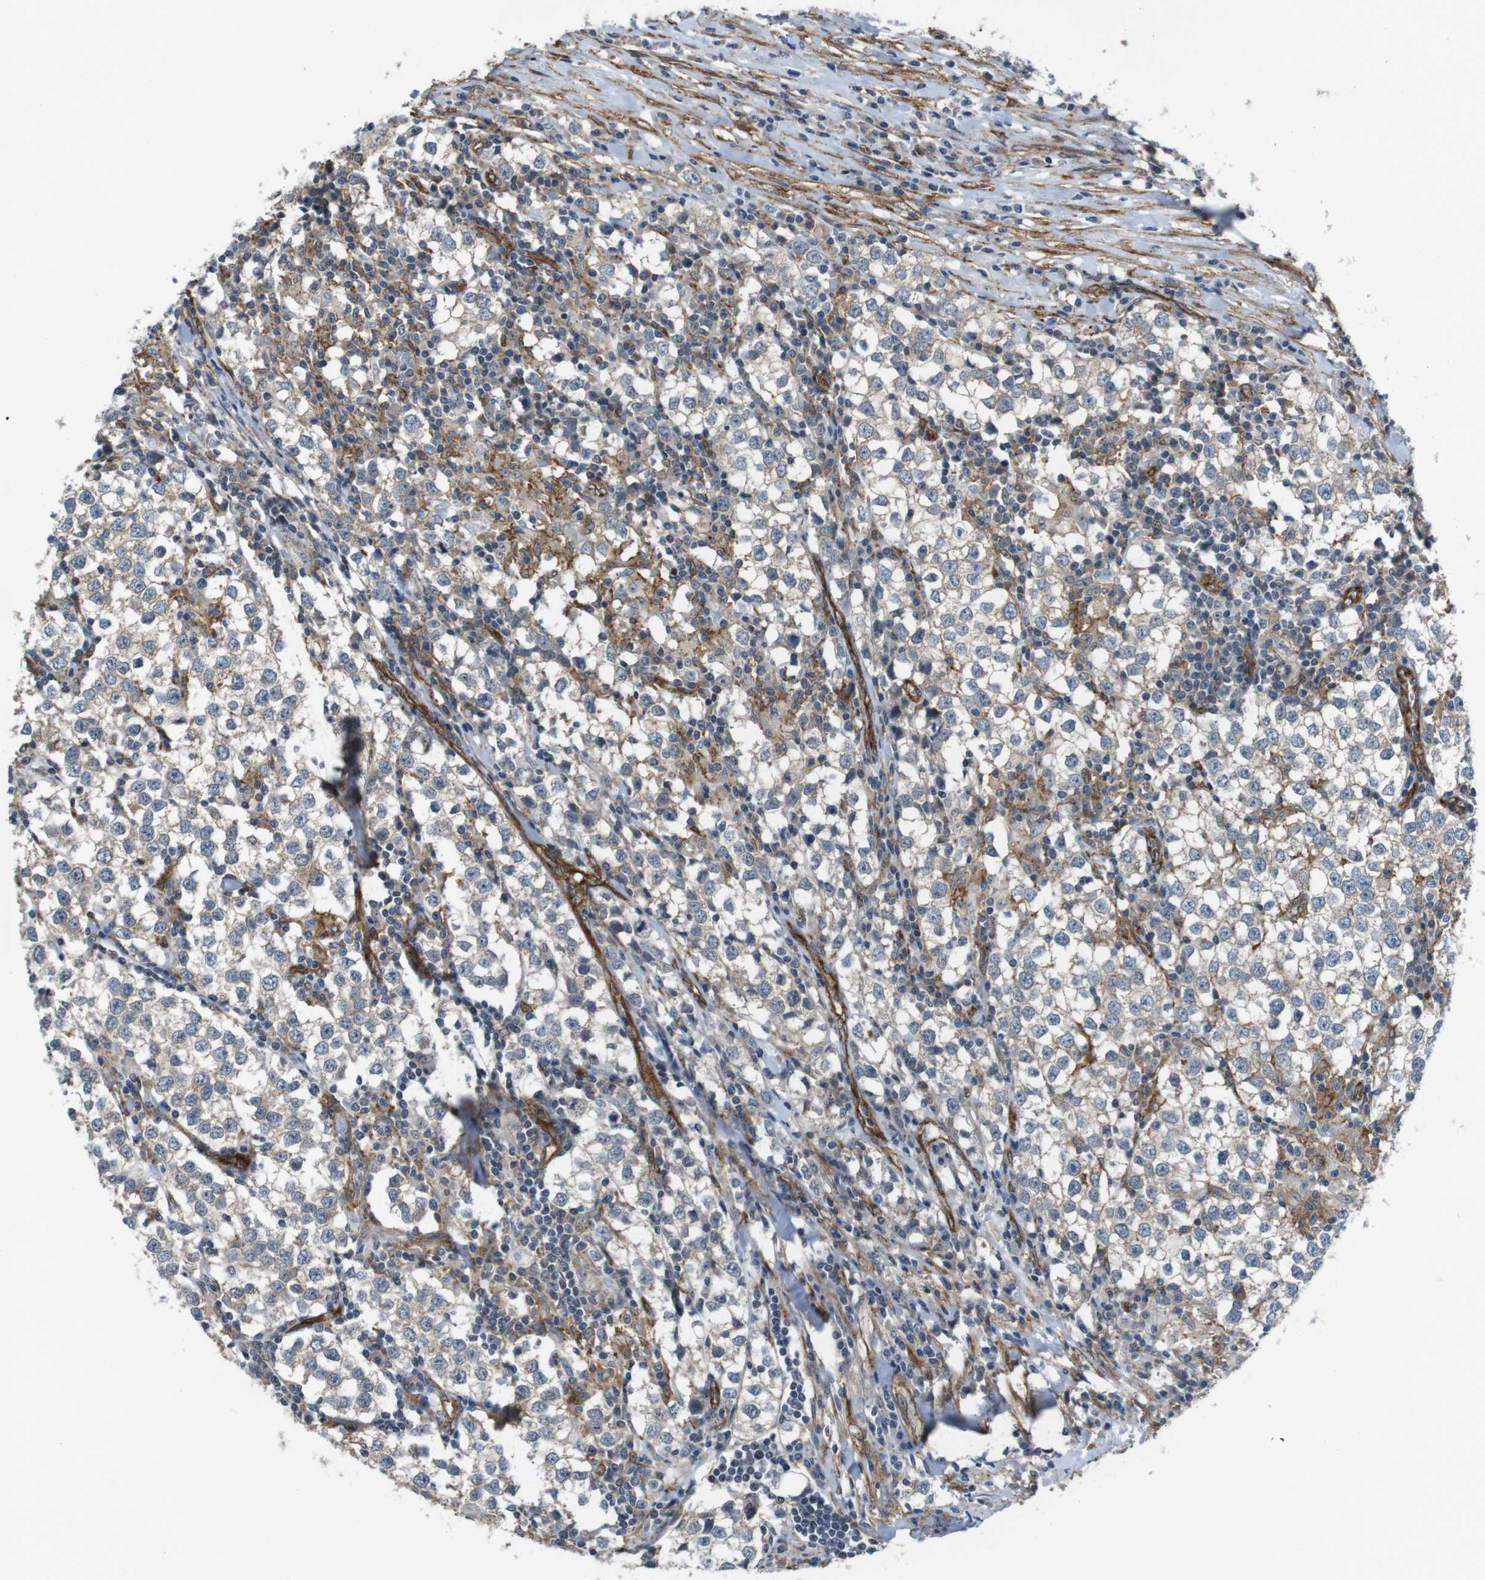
{"staining": {"intensity": "weak", "quantity": ">75%", "location": "cytoplasmic/membranous"}, "tissue": "testis cancer", "cell_type": "Tumor cells", "image_type": "cancer", "snomed": [{"axis": "morphology", "description": "Seminoma, NOS"}, {"axis": "morphology", "description": "Carcinoma, Embryonal, NOS"}, {"axis": "topography", "description": "Testis"}], "caption": "IHC (DAB) staining of testis cancer (seminoma) demonstrates weak cytoplasmic/membranous protein positivity in approximately >75% of tumor cells.", "gene": "PTGER4", "patient": {"sex": "male", "age": 36}}